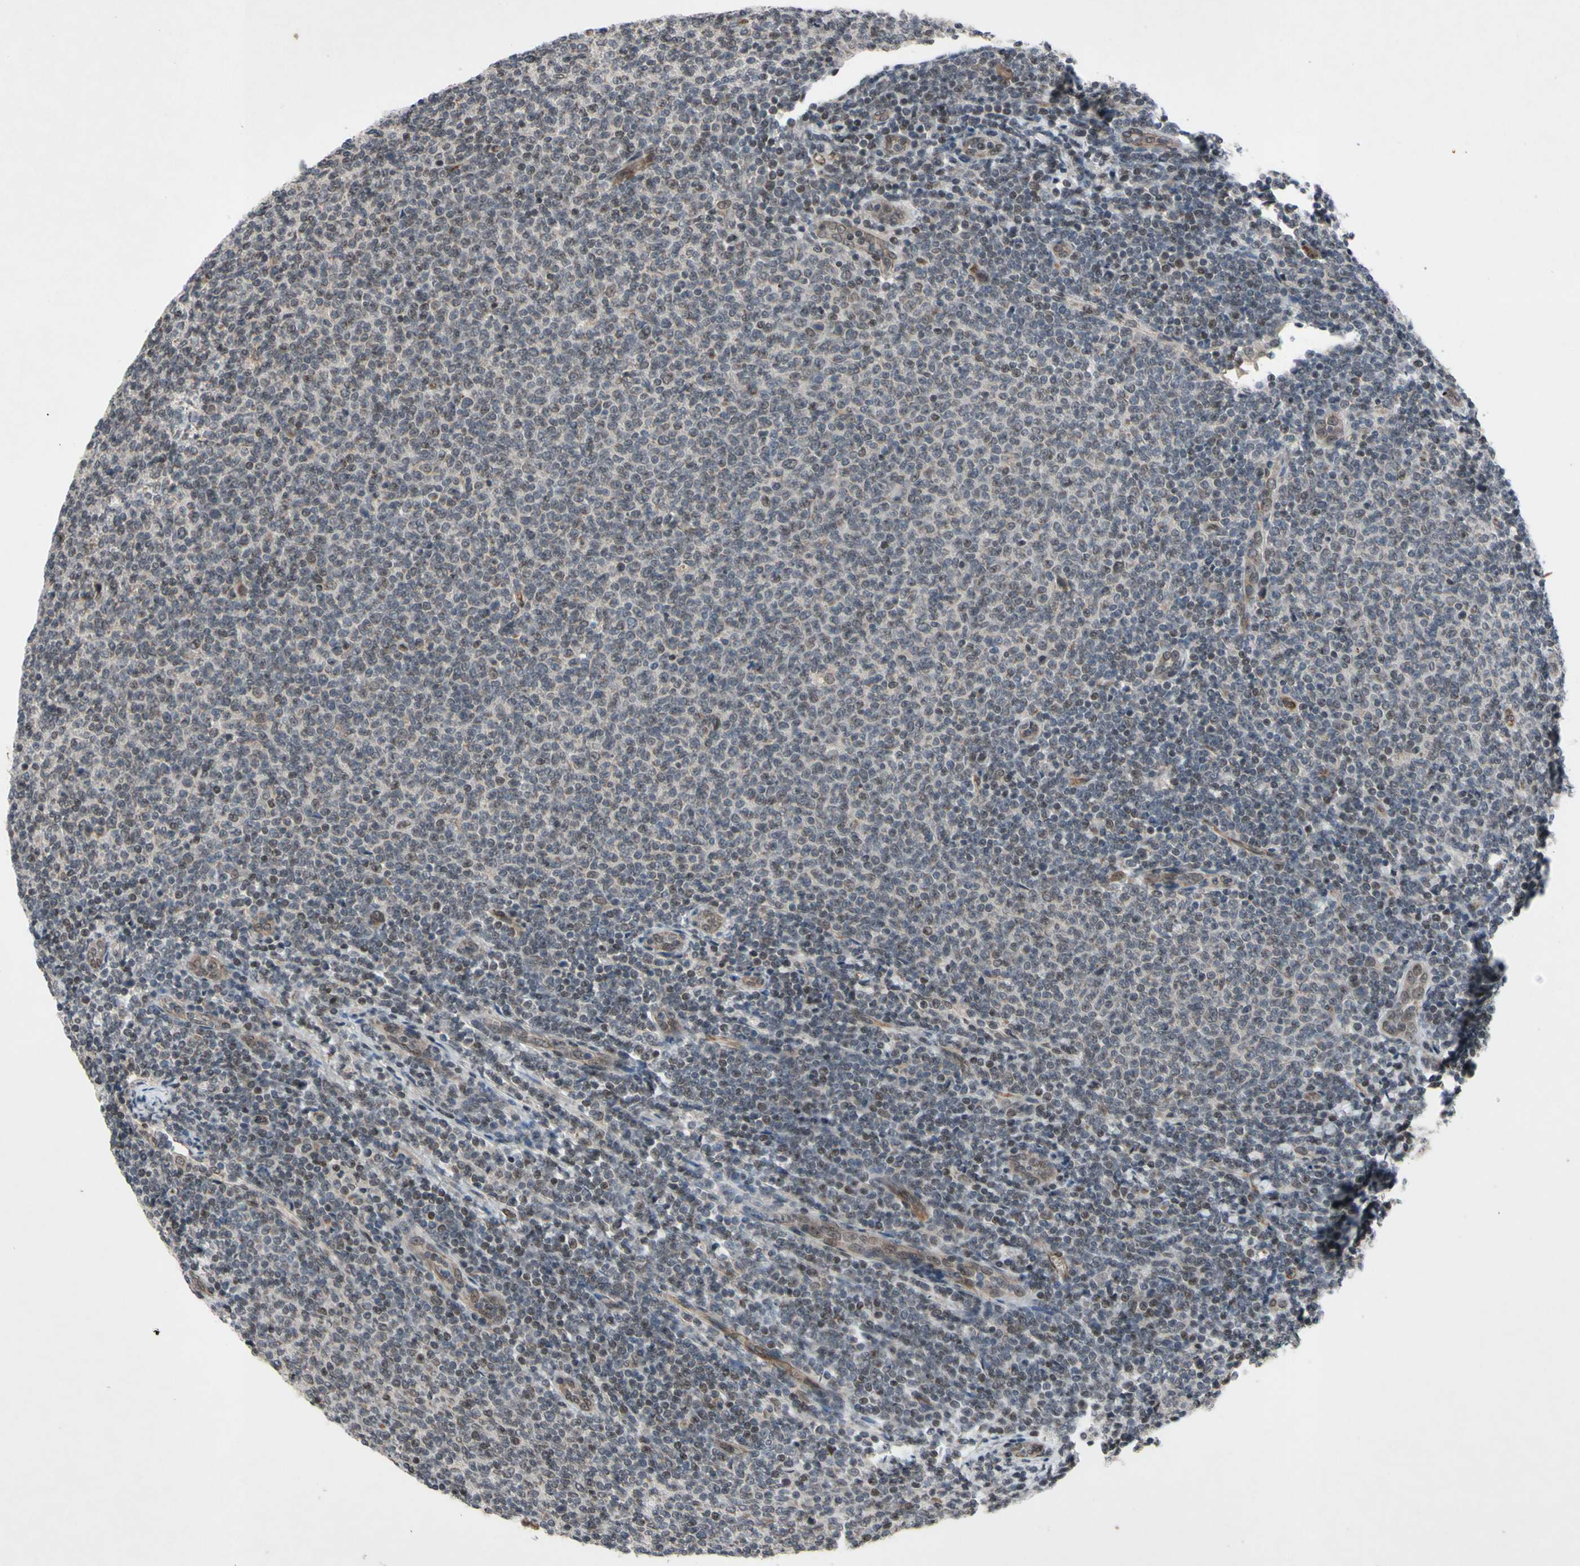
{"staining": {"intensity": "negative", "quantity": "none", "location": "none"}, "tissue": "lymphoma", "cell_type": "Tumor cells", "image_type": "cancer", "snomed": [{"axis": "morphology", "description": "Malignant lymphoma, non-Hodgkin's type, Low grade"}, {"axis": "topography", "description": "Lymph node"}], "caption": "Immunohistochemical staining of lymphoma demonstrates no significant positivity in tumor cells.", "gene": "XPO1", "patient": {"sex": "male", "age": 66}}